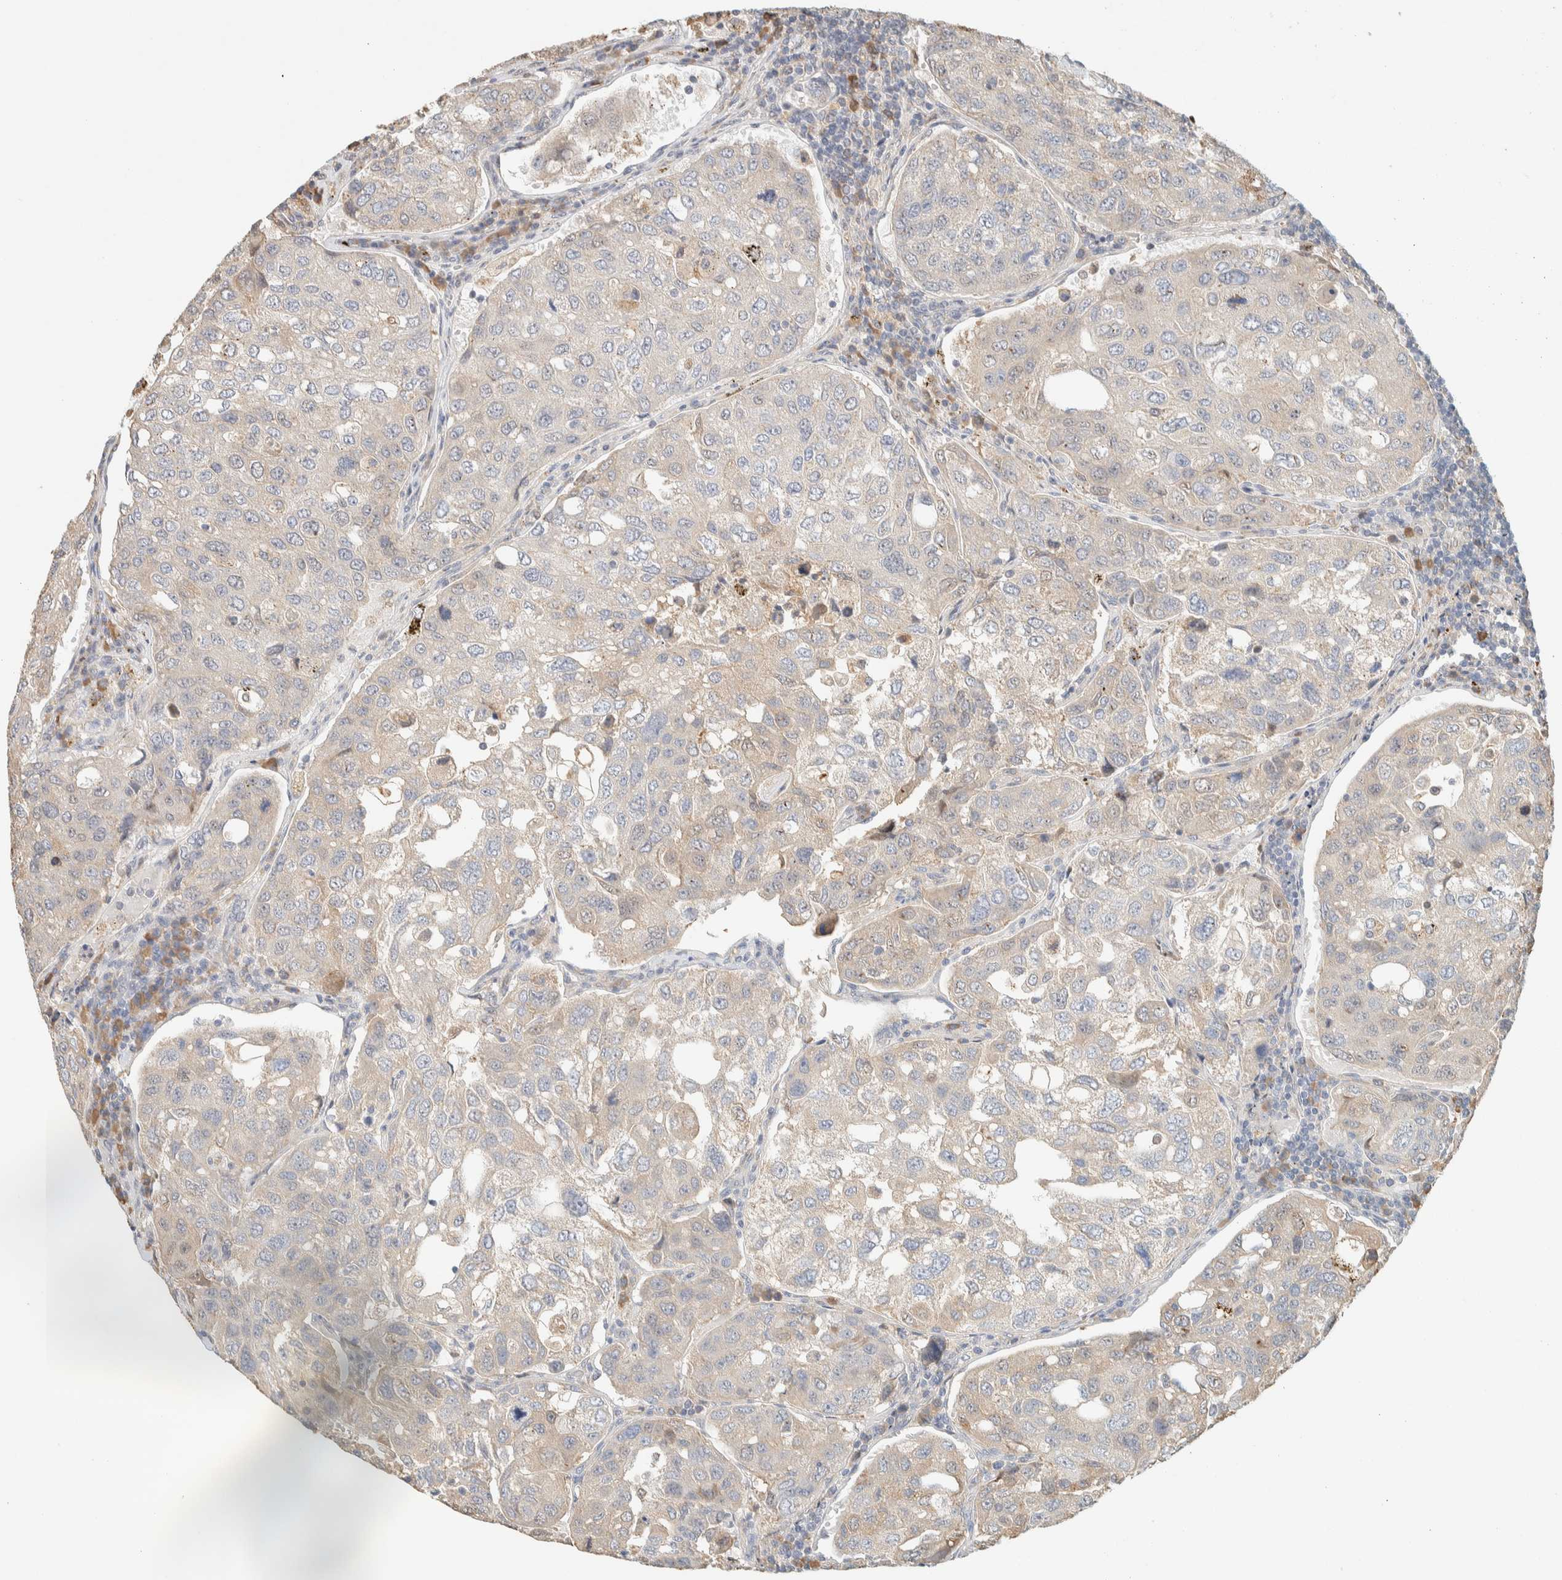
{"staining": {"intensity": "weak", "quantity": "<25%", "location": "cytoplasmic/membranous"}, "tissue": "urothelial cancer", "cell_type": "Tumor cells", "image_type": "cancer", "snomed": [{"axis": "morphology", "description": "Urothelial carcinoma, High grade"}, {"axis": "topography", "description": "Lymph node"}, {"axis": "topography", "description": "Urinary bladder"}], "caption": "Urothelial cancer was stained to show a protein in brown. There is no significant staining in tumor cells.", "gene": "TTC3", "patient": {"sex": "male", "age": 51}}